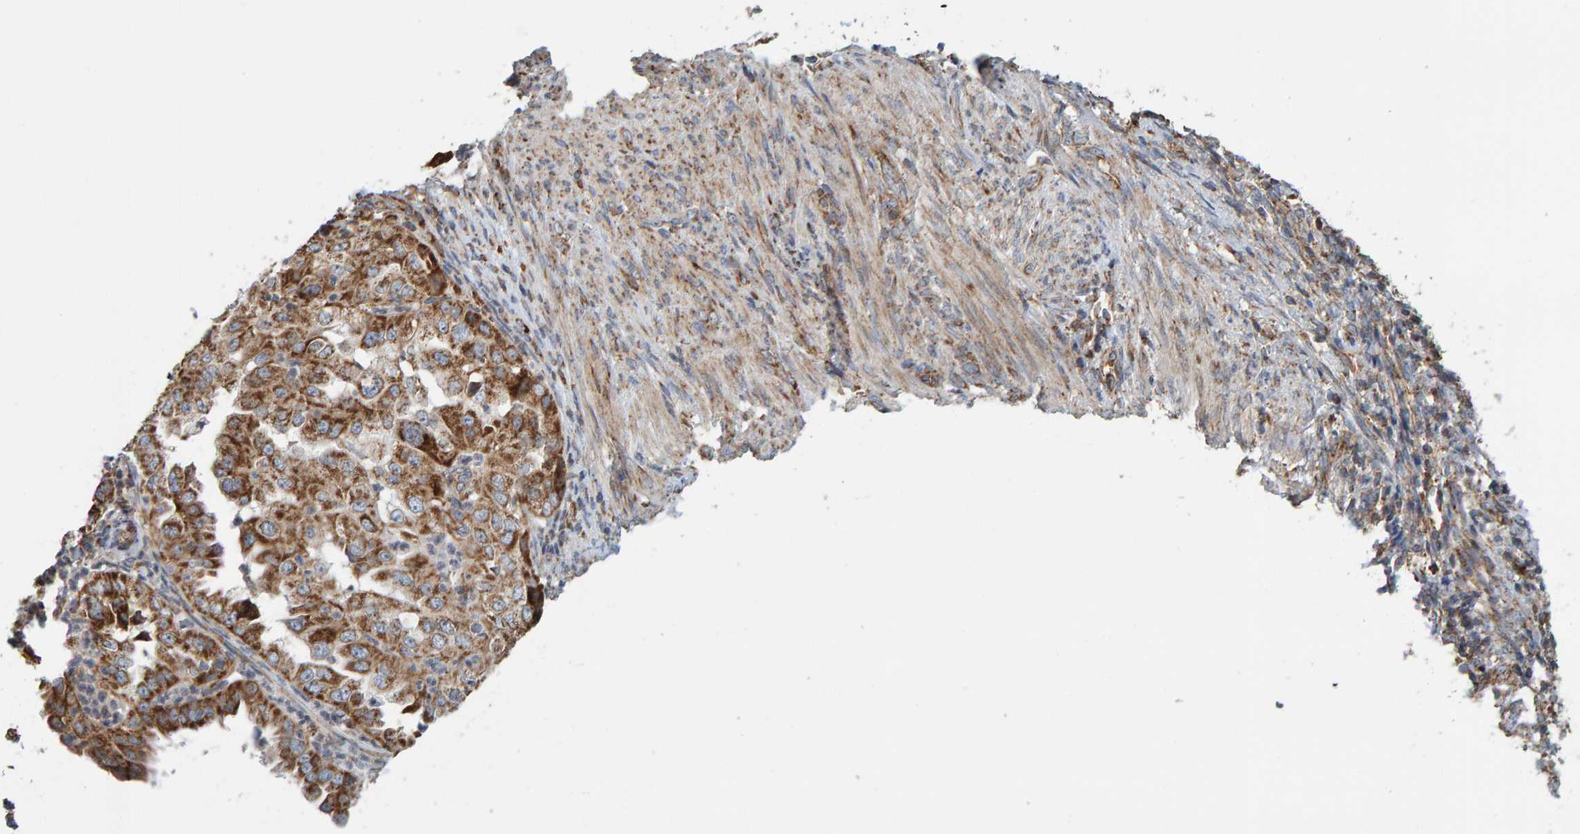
{"staining": {"intensity": "strong", "quantity": ">75%", "location": "cytoplasmic/membranous"}, "tissue": "endometrial cancer", "cell_type": "Tumor cells", "image_type": "cancer", "snomed": [{"axis": "morphology", "description": "Adenocarcinoma, NOS"}, {"axis": "topography", "description": "Endometrium"}], "caption": "Endometrial adenocarcinoma was stained to show a protein in brown. There is high levels of strong cytoplasmic/membranous staining in approximately >75% of tumor cells.", "gene": "MRPL45", "patient": {"sex": "female", "age": 85}}